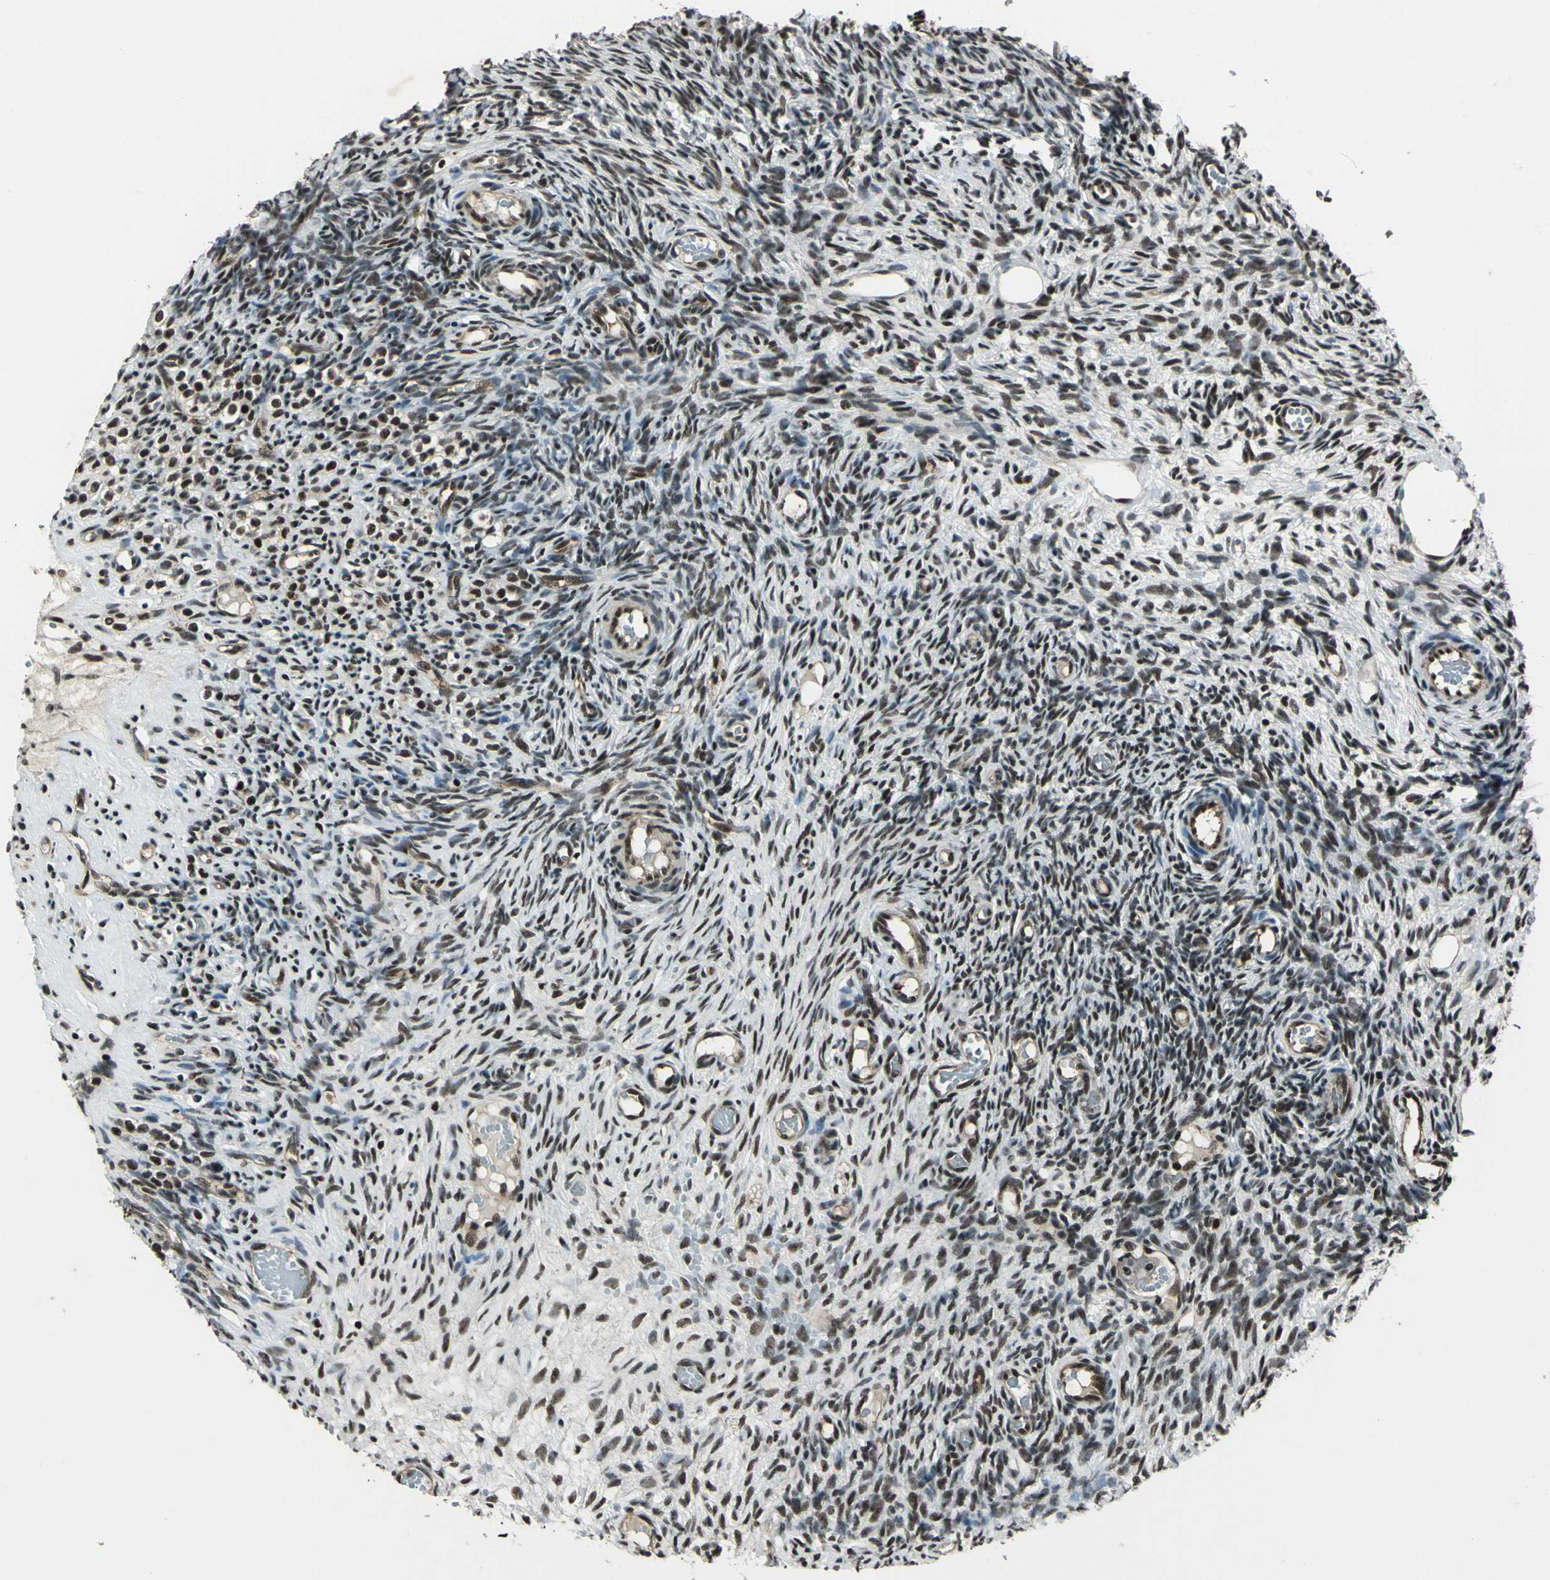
{"staining": {"intensity": "moderate", "quantity": ">75%", "location": "nuclear"}, "tissue": "ovary", "cell_type": "Ovarian stroma cells", "image_type": "normal", "snomed": [{"axis": "morphology", "description": "Normal tissue, NOS"}, {"axis": "topography", "description": "Ovary"}], "caption": "The micrograph exhibits a brown stain indicating the presence of a protein in the nuclear of ovarian stroma cells in ovary. (IHC, brightfield microscopy, high magnification).", "gene": "NR2C2", "patient": {"sex": "female", "age": 35}}